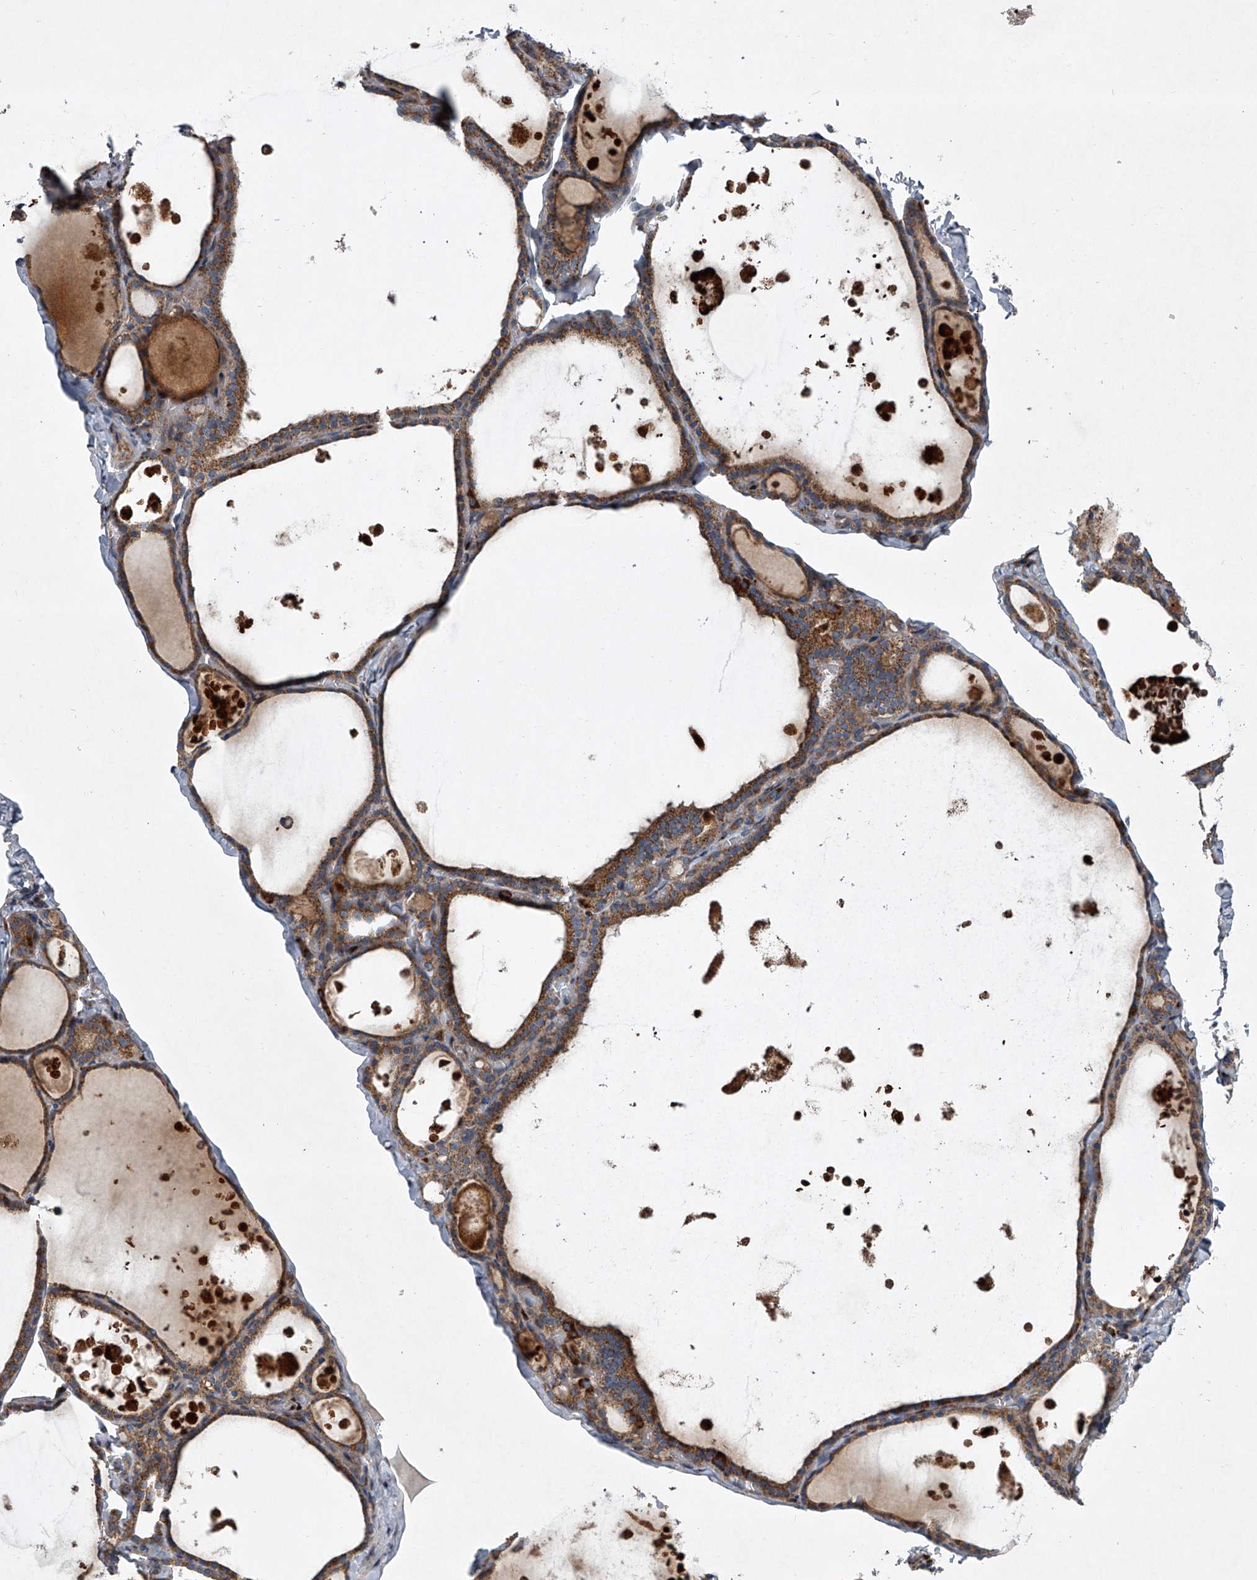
{"staining": {"intensity": "moderate", "quantity": ">75%", "location": "cytoplasmic/membranous"}, "tissue": "thyroid gland", "cell_type": "Glandular cells", "image_type": "normal", "snomed": [{"axis": "morphology", "description": "Normal tissue, NOS"}, {"axis": "topography", "description": "Thyroid gland"}], "caption": "A histopathology image showing moderate cytoplasmic/membranous expression in approximately >75% of glandular cells in normal thyroid gland, as visualized by brown immunohistochemical staining.", "gene": "STRADA", "patient": {"sex": "male", "age": 56}}